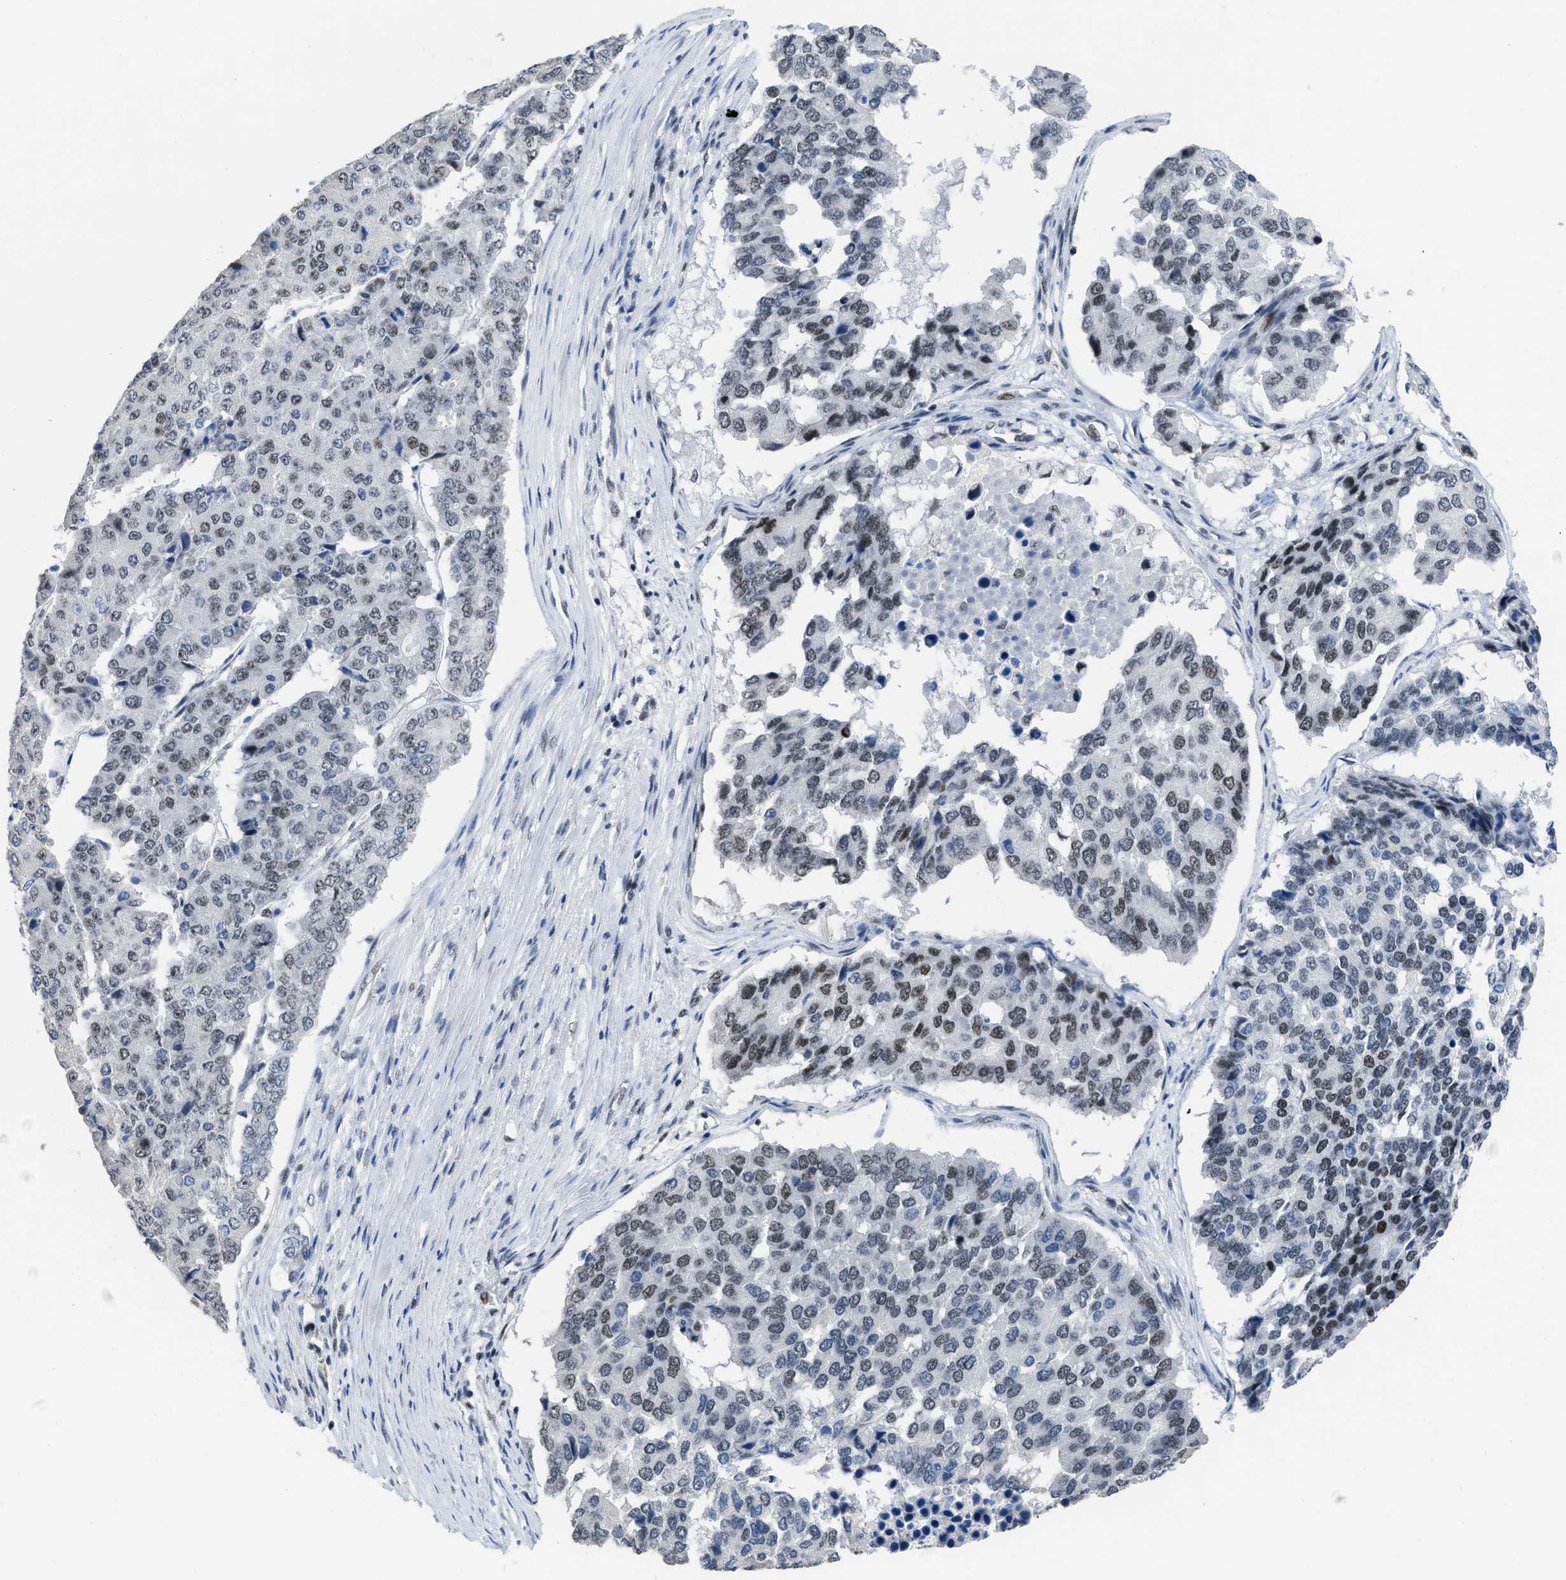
{"staining": {"intensity": "weak", "quantity": ">75%", "location": "nuclear"}, "tissue": "pancreatic cancer", "cell_type": "Tumor cells", "image_type": "cancer", "snomed": [{"axis": "morphology", "description": "Adenocarcinoma, NOS"}, {"axis": "topography", "description": "Pancreas"}], "caption": "Brown immunohistochemical staining in human pancreatic cancer demonstrates weak nuclear positivity in approximately >75% of tumor cells. (IHC, brightfield microscopy, high magnification).", "gene": "TERF2IP", "patient": {"sex": "male", "age": 50}}